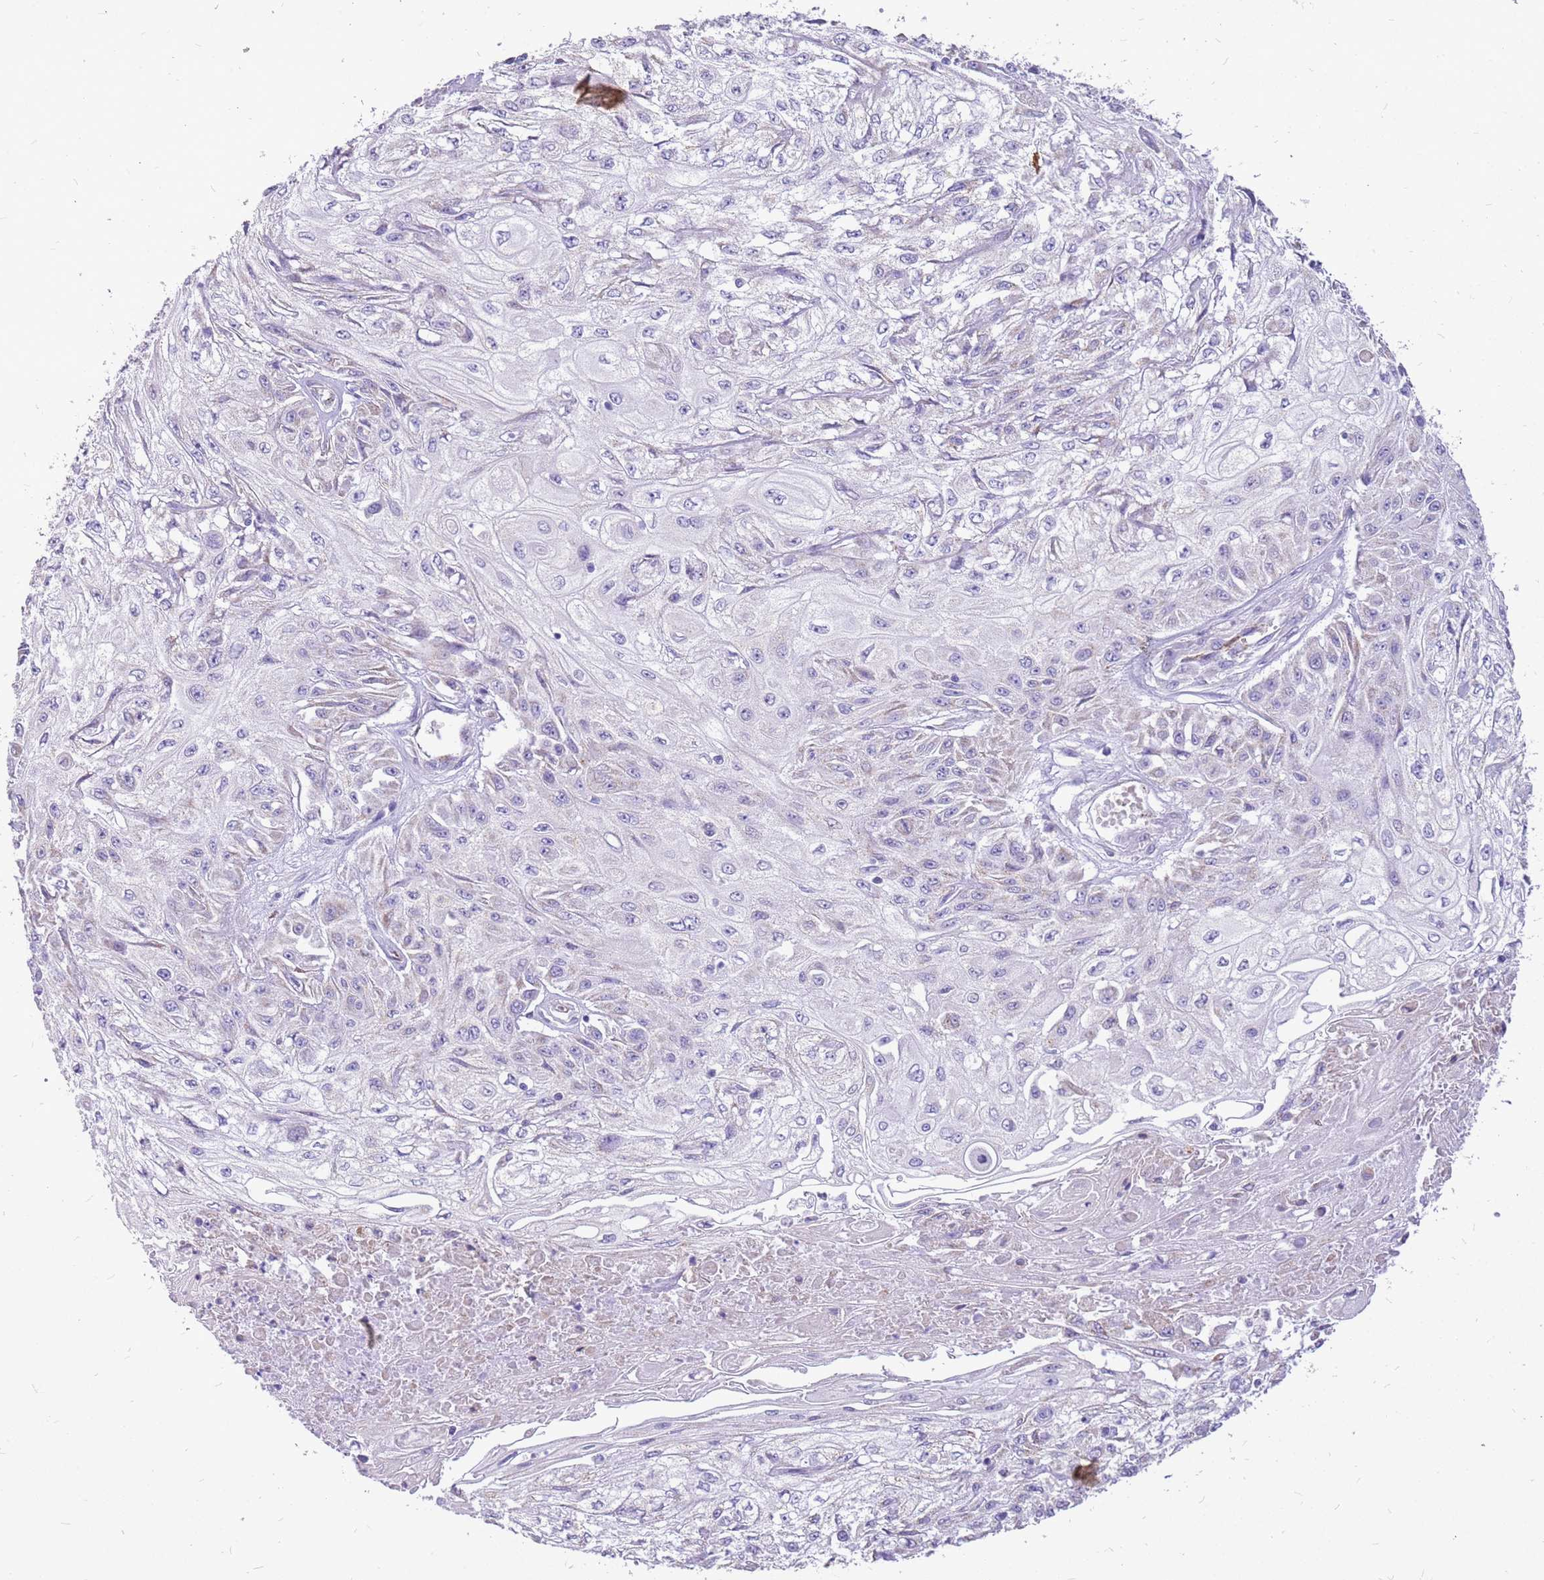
{"staining": {"intensity": "negative", "quantity": "none", "location": "none"}, "tissue": "skin cancer", "cell_type": "Tumor cells", "image_type": "cancer", "snomed": [{"axis": "morphology", "description": "Squamous cell carcinoma, NOS"}, {"axis": "morphology", "description": "Squamous cell carcinoma, metastatic, NOS"}, {"axis": "topography", "description": "Skin"}, {"axis": "topography", "description": "Lymph node"}], "caption": "Tumor cells are negative for brown protein staining in skin squamous cell carcinoma.", "gene": "PCNX1", "patient": {"sex": "male", "age": 75}}